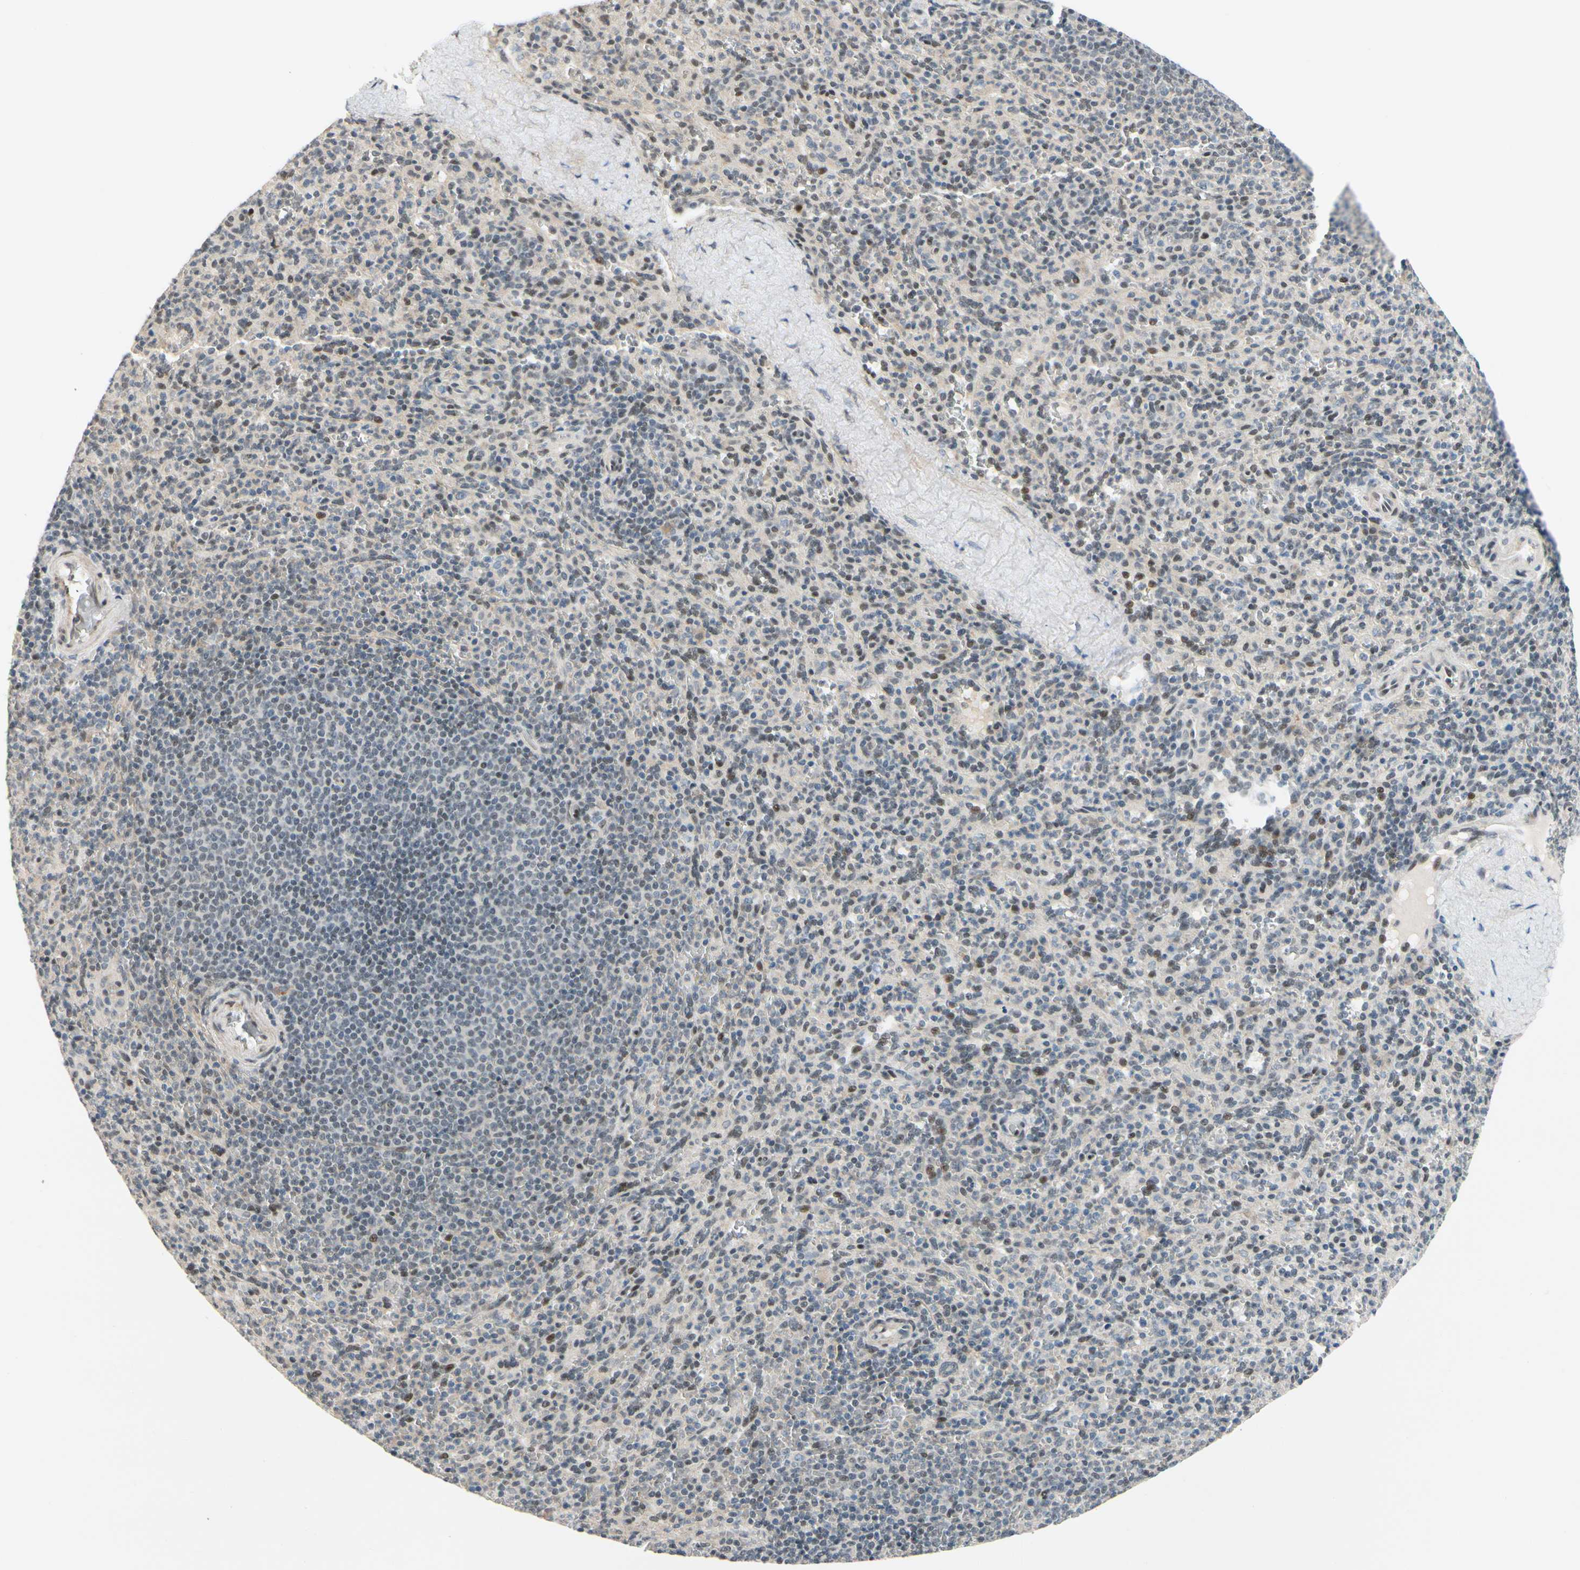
{"staining": {"intensity": "weak", "quantity": "25%-75%", "location": "nuclear"}, "tissue": "spleen", "cell_type": "Cells in red pulp", "image_type": "normal", "snomed": [{"axis": "morphology", "description": "Normal tissue, NOS"}, {"axis": "topography", "description": "Spleen"}], "caption": "Spleen stained with DAB immunohistochemistry (IHC) exhibits low levels of weak nuclear staining in about 25%-75% of cells in red pulp. (Stains: DAB in brown, nuclei in blue, Microscopy: brightfield microscopy at high magnification).", "gene": "TAF4", "patient": {"sex": "male", "age": 36}}